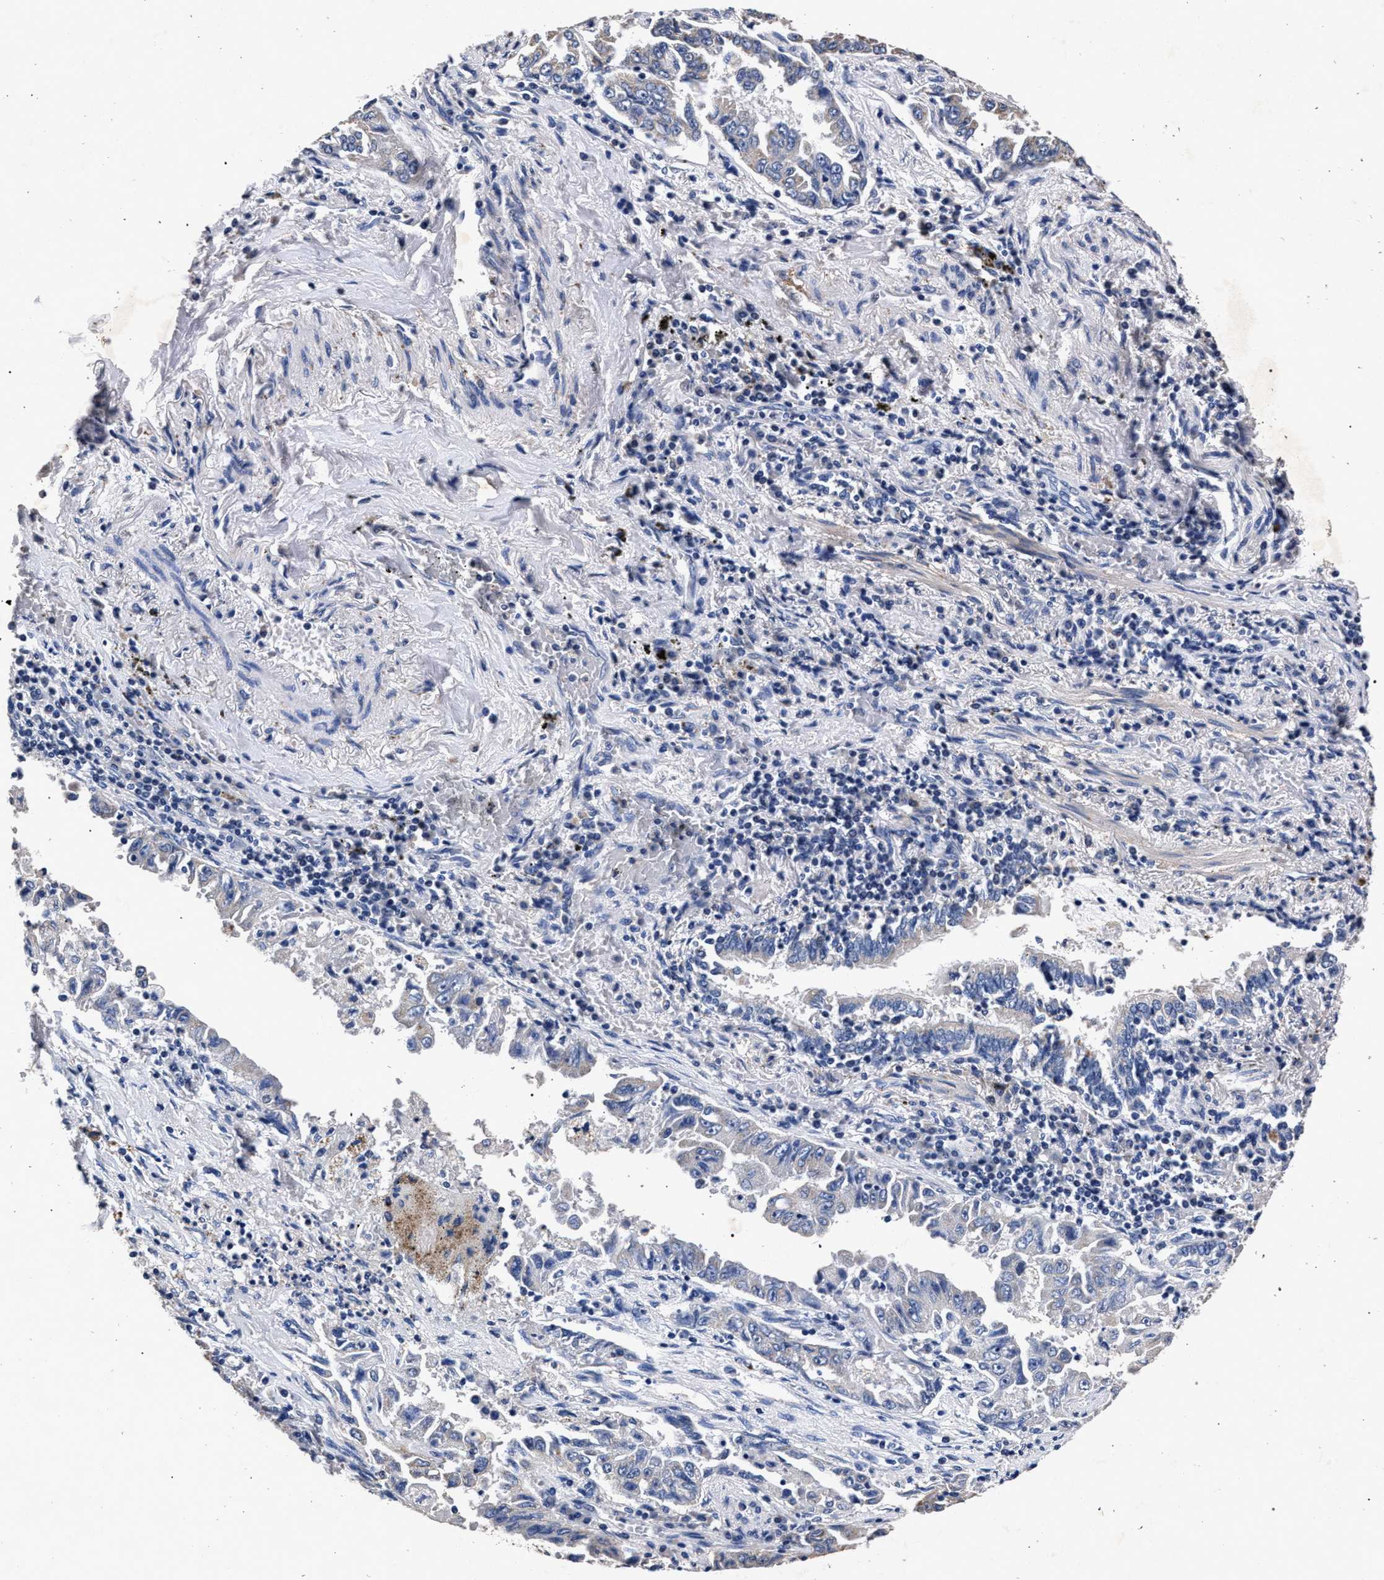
{"staining": {"intensity": "negative", "quantity": "none", "location": "none"}, "tissue": "lung cancer", "cell_type": "Tumor cells", "image_type": "cancer", "snomed": [{"axis": "morphology", "description": "Adenocarcinoma, NOS"}, {"axis": "topography", "description": "Lung"}], "caption": "The image exhibits no staining of tumor cells in lung cancer.", "gene": "ATP1A2", "patient": {"sex": "female", "age": 51}}